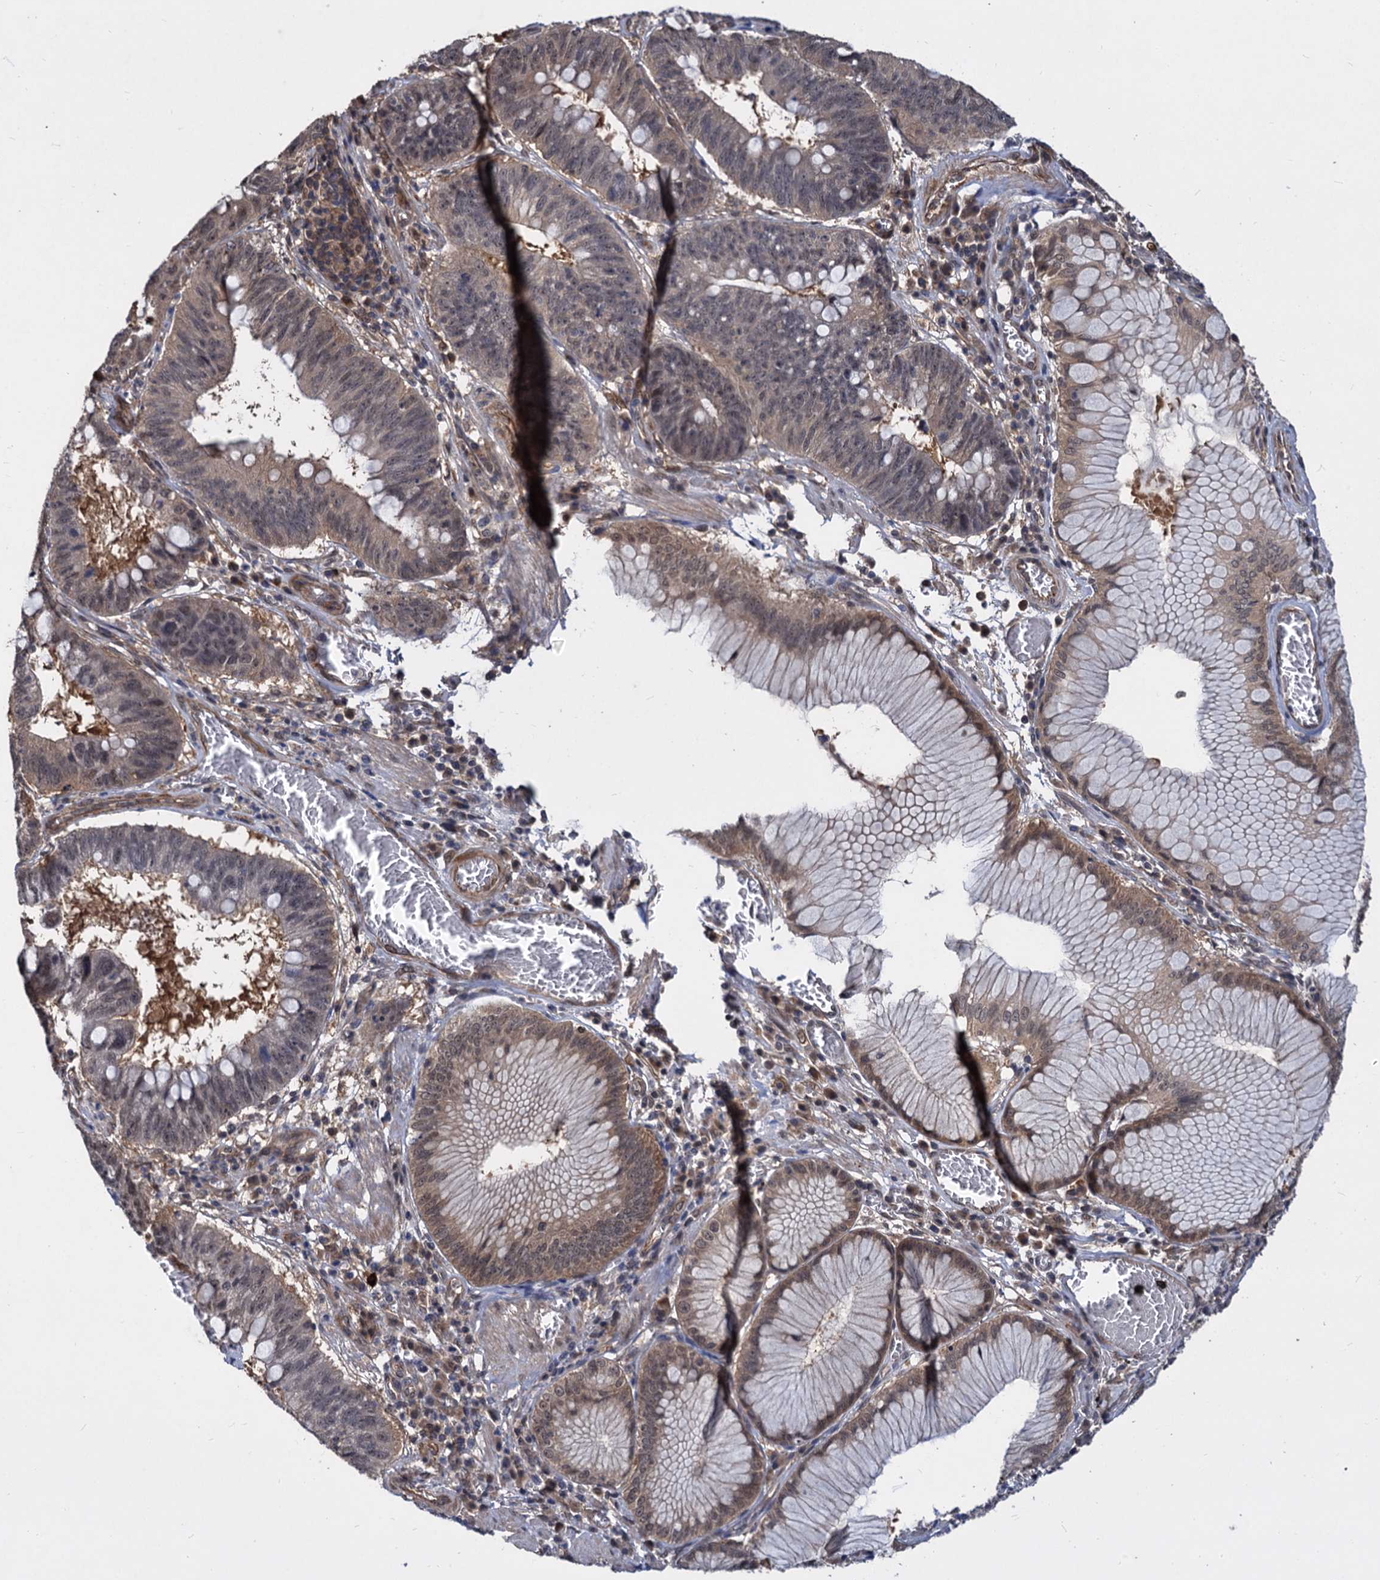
{"staining": {"intensity": "moderate", "quantity": "25%-75%", "location": "cytoplasmic/membranous,nuclear"}, "tissue": "stomach cancer", "cell_type": "Tumor cells", "image_type": "cancer", "snomed": [{"axis": "morphology", "description": "Adenocarcinoma, NOS"}, {"axis": "topography", "description": "Stomach"}], "caption": "Protein expression analysis of adenocarcinoma (stomach) exhibits moderate cytoplasmic/membranous and nuclear staining in approximately 25%-75% of tumor cells.", "gene": "PSMD4", "patient": {"sex": "male", "age": 59}}